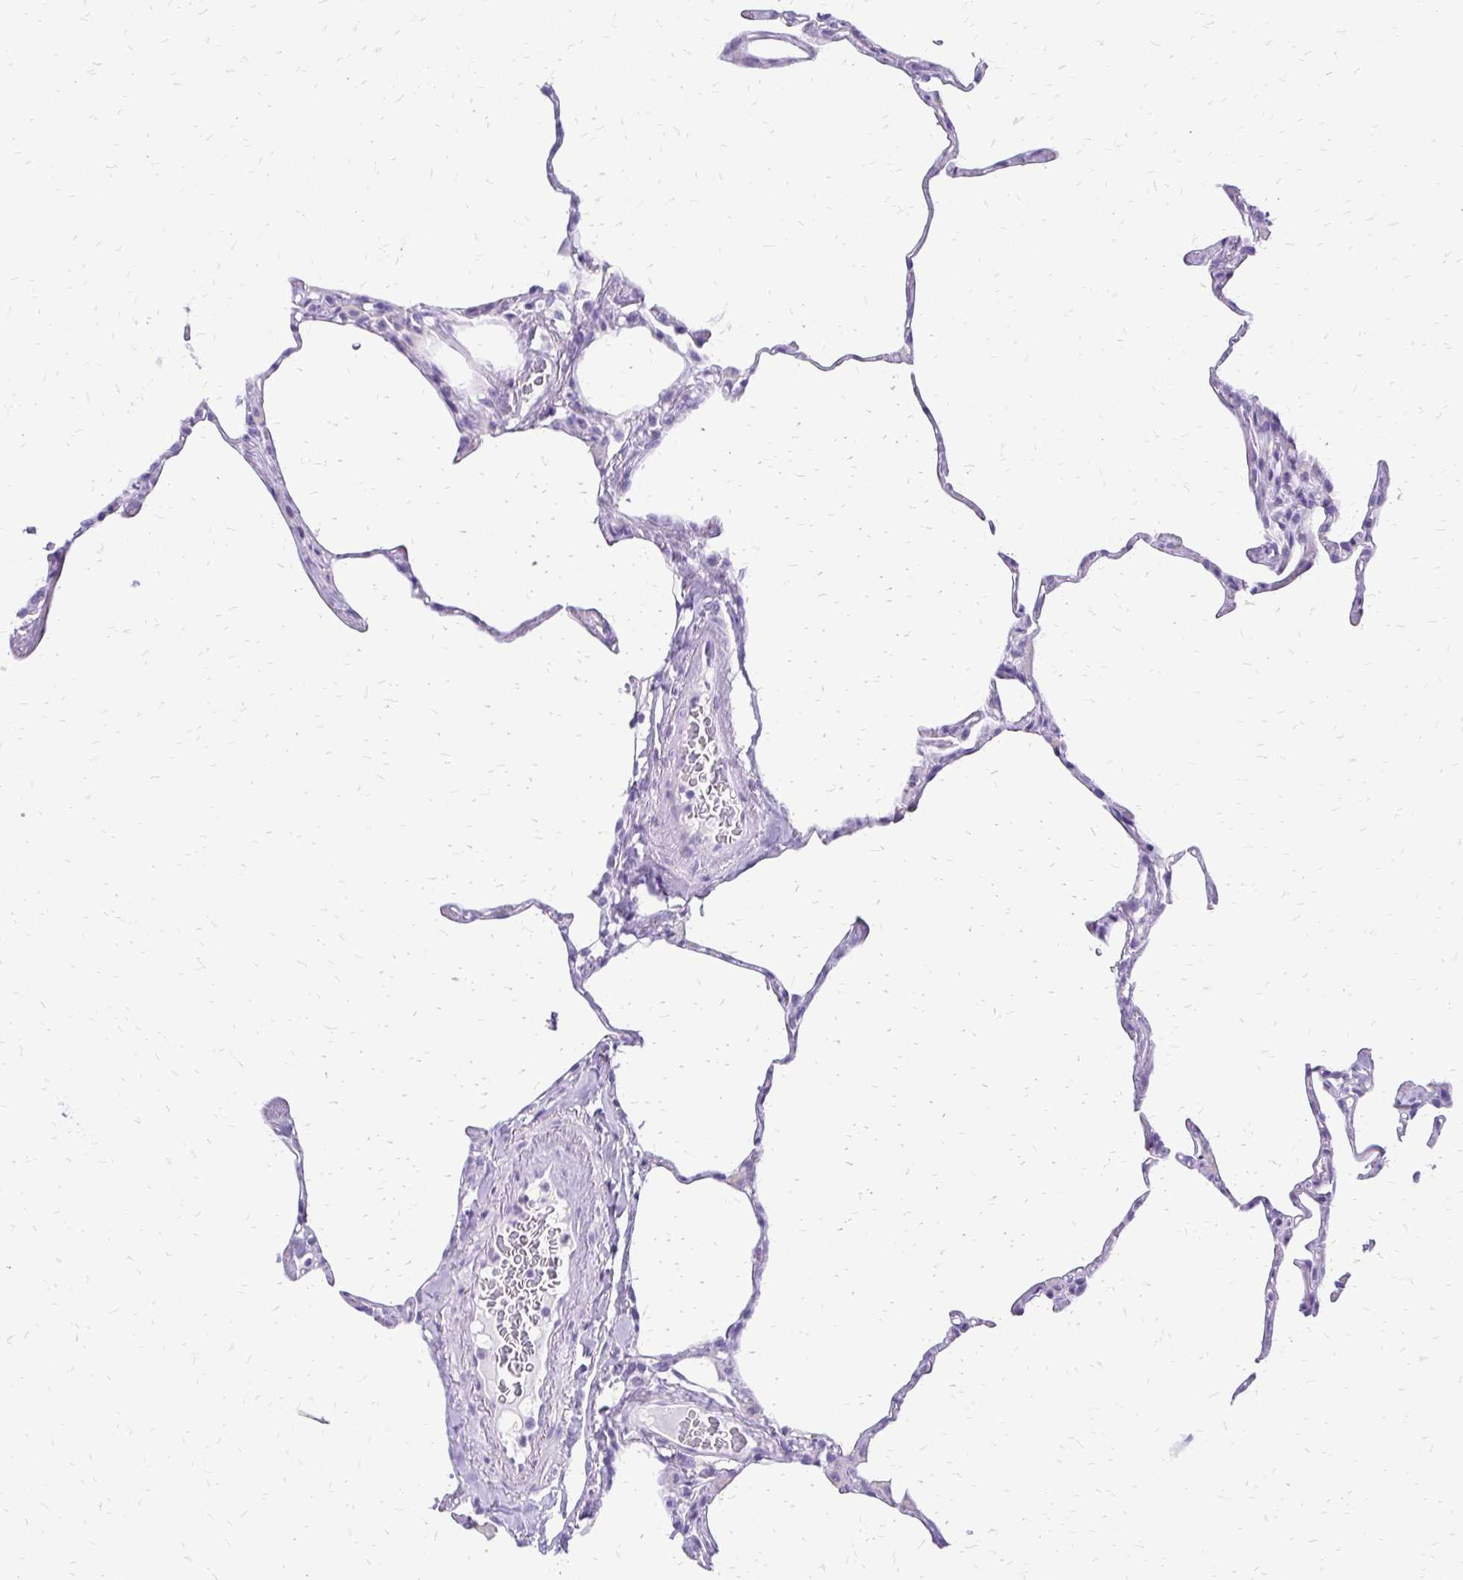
{"staining": {"intensity": "negative", "quantity": "none", "location": "none"}, "tissue": "lung", "cell_type": "Alveolar cells", "image_type": "normal", "snomed": [{"axis": "morphology", "description": "Normal tissue, NOS"}, {"axis": "topography", "description": "Lung"}], "caption": "Immunohistochemistry photomicrograph of normal lung stained for a protein (brown), which demonstrates no positivity in alveolar cells.", "gene": "SLC32A1", "patient": {"sex": "male", "age": 65}}